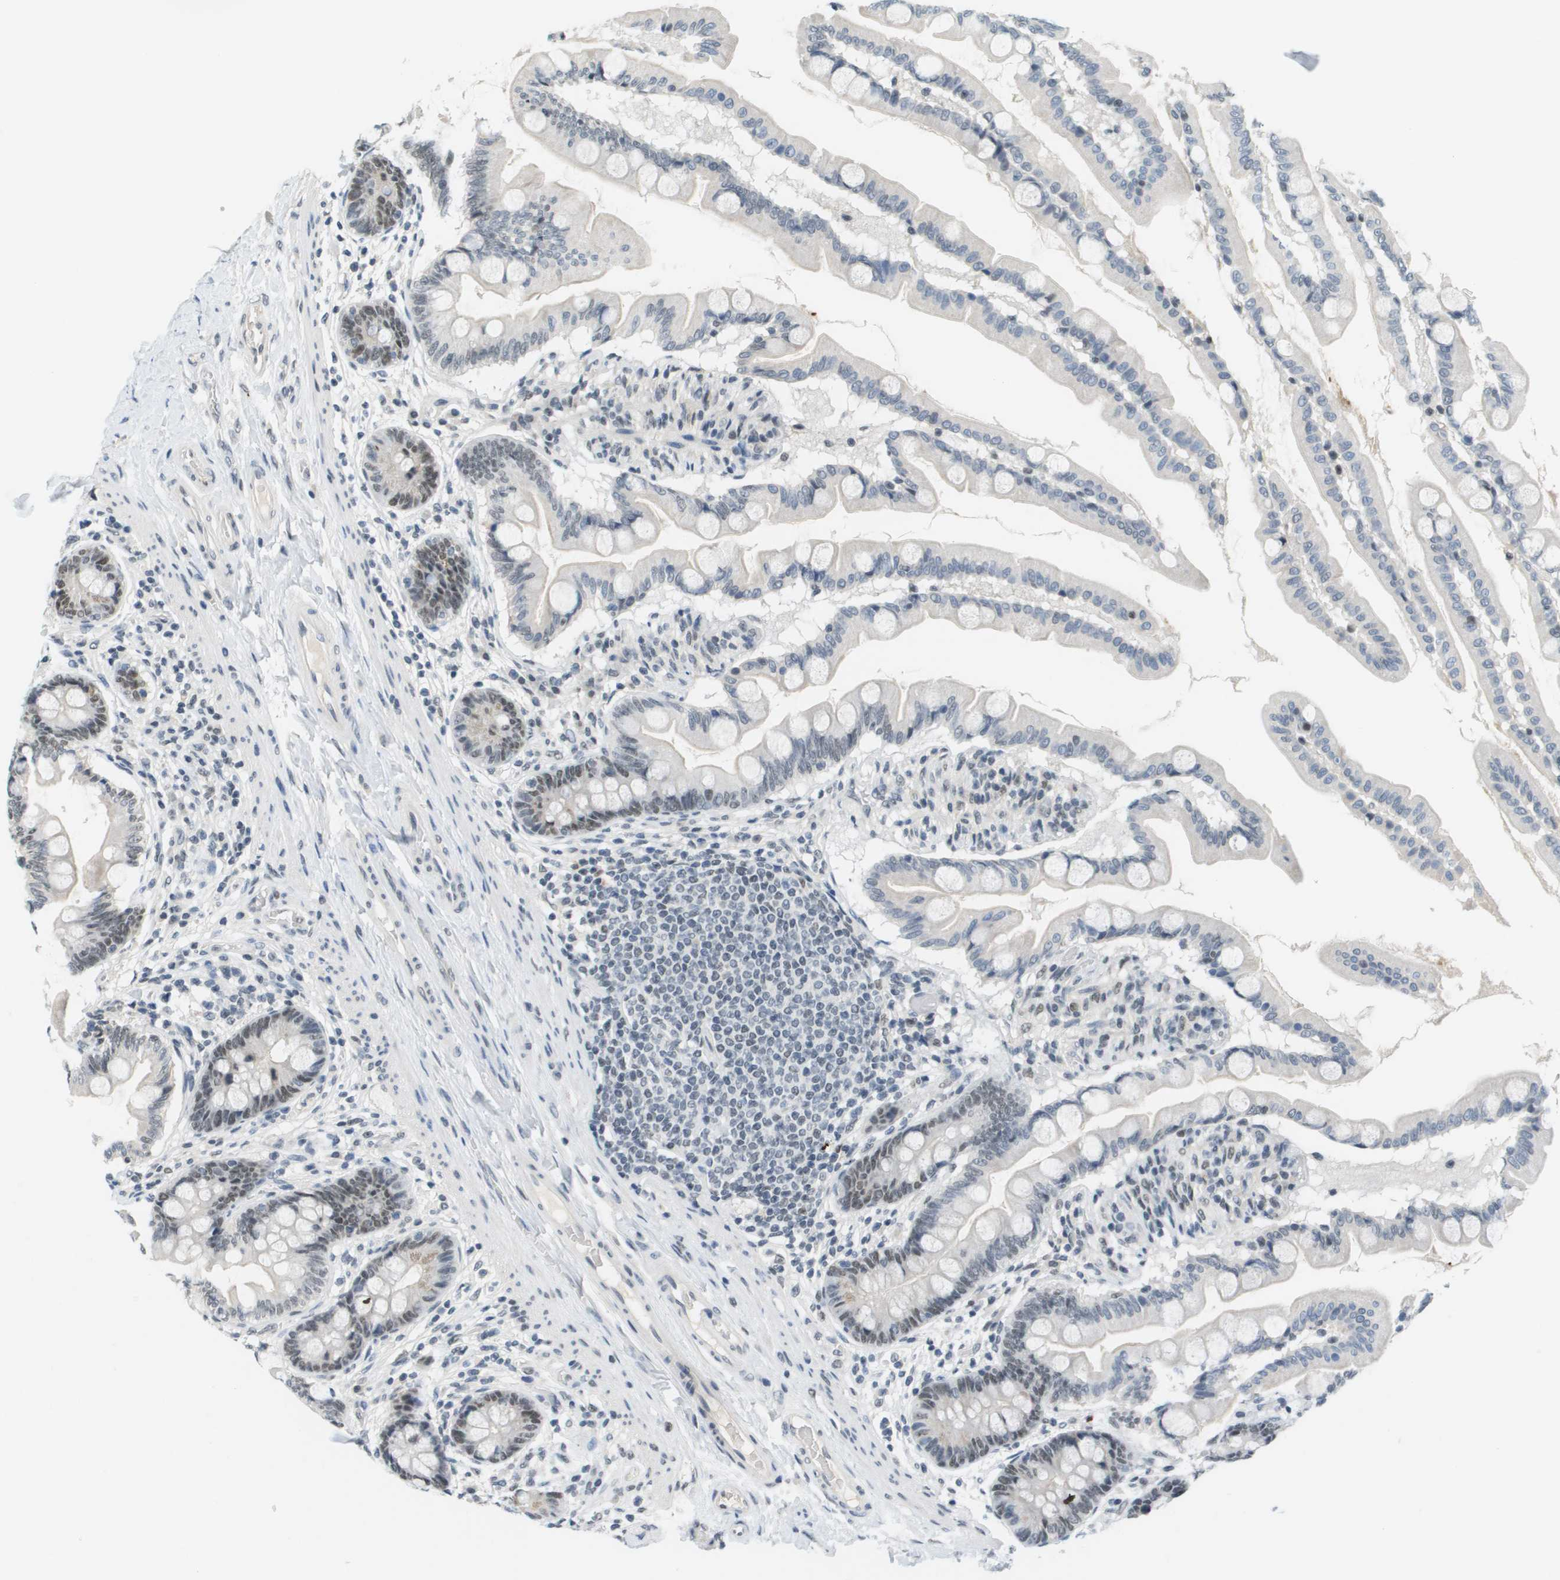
{"staining": {"intensity": "moderate", "quantity": "25%-75%", "location": "nuclear"}, "tissue": "small intestine", "cell_type": "Glandular cells", "image_type": "normal", "snomed": [{"axis": "morphology", "description": "Normal tissue, NOS"}, {"axis": "topography", "description": "Small intestine"}], "caption": "Glandular cells display moderate nuclear staining in approximately 25%-75% of cells in normal small intestine.", "gene": "CBX5", "patient": {"sex": "female", "age": 56}}